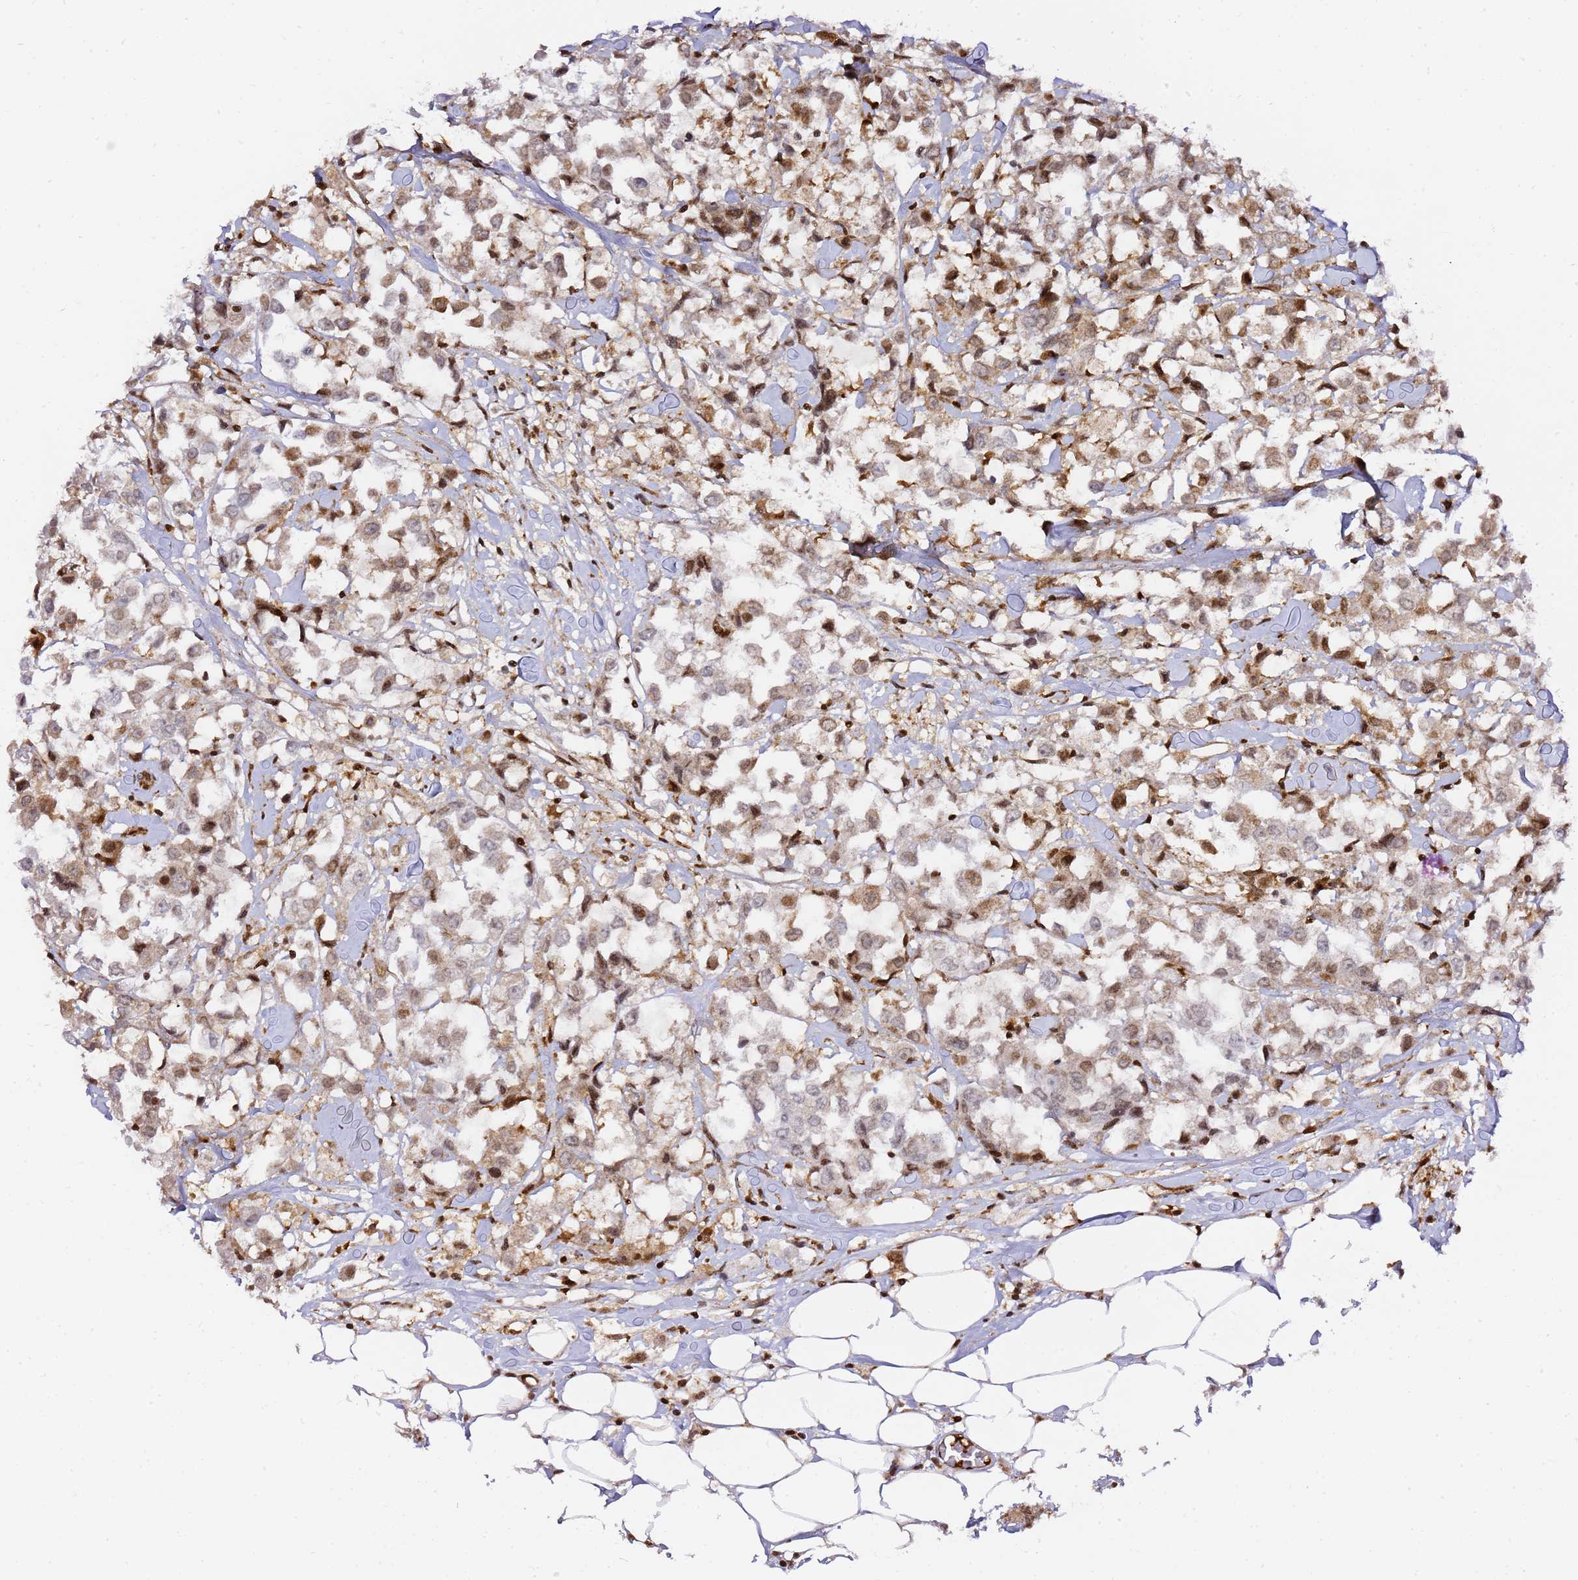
{"staining": {"intensity": "weak", "quantity": "25%-75%", "location": "cytoplasmic/membranous,nuclear"}, "tissue": "breast cancer", "cell_type": "Tumor cells", "image_type": "cancer", "snomed": [{"axis": "morphology", "description": "Duct carcinoma"}, {"axis": "topography", "description": "Breast"}], "caption": "High-magnification brightfield microscopy of breast cancer (invasive ductal carcinoma) stained with DAB (3,3'-diaminobenzidine) (brown) and counterstained with hematoxylin (blue). tumor cells exhibit weak cytoplasmic/membranous and nuclear expression is identified in about25%-75% of cells. The staining is performed using DAB (3,3'-diaminobenzidine) brown chromogen to label protein expression. The nuclei are counter-stained blue using hematoxylin.", "gene": "GBP2", "patient": {"sex": "female", "age": 61}}